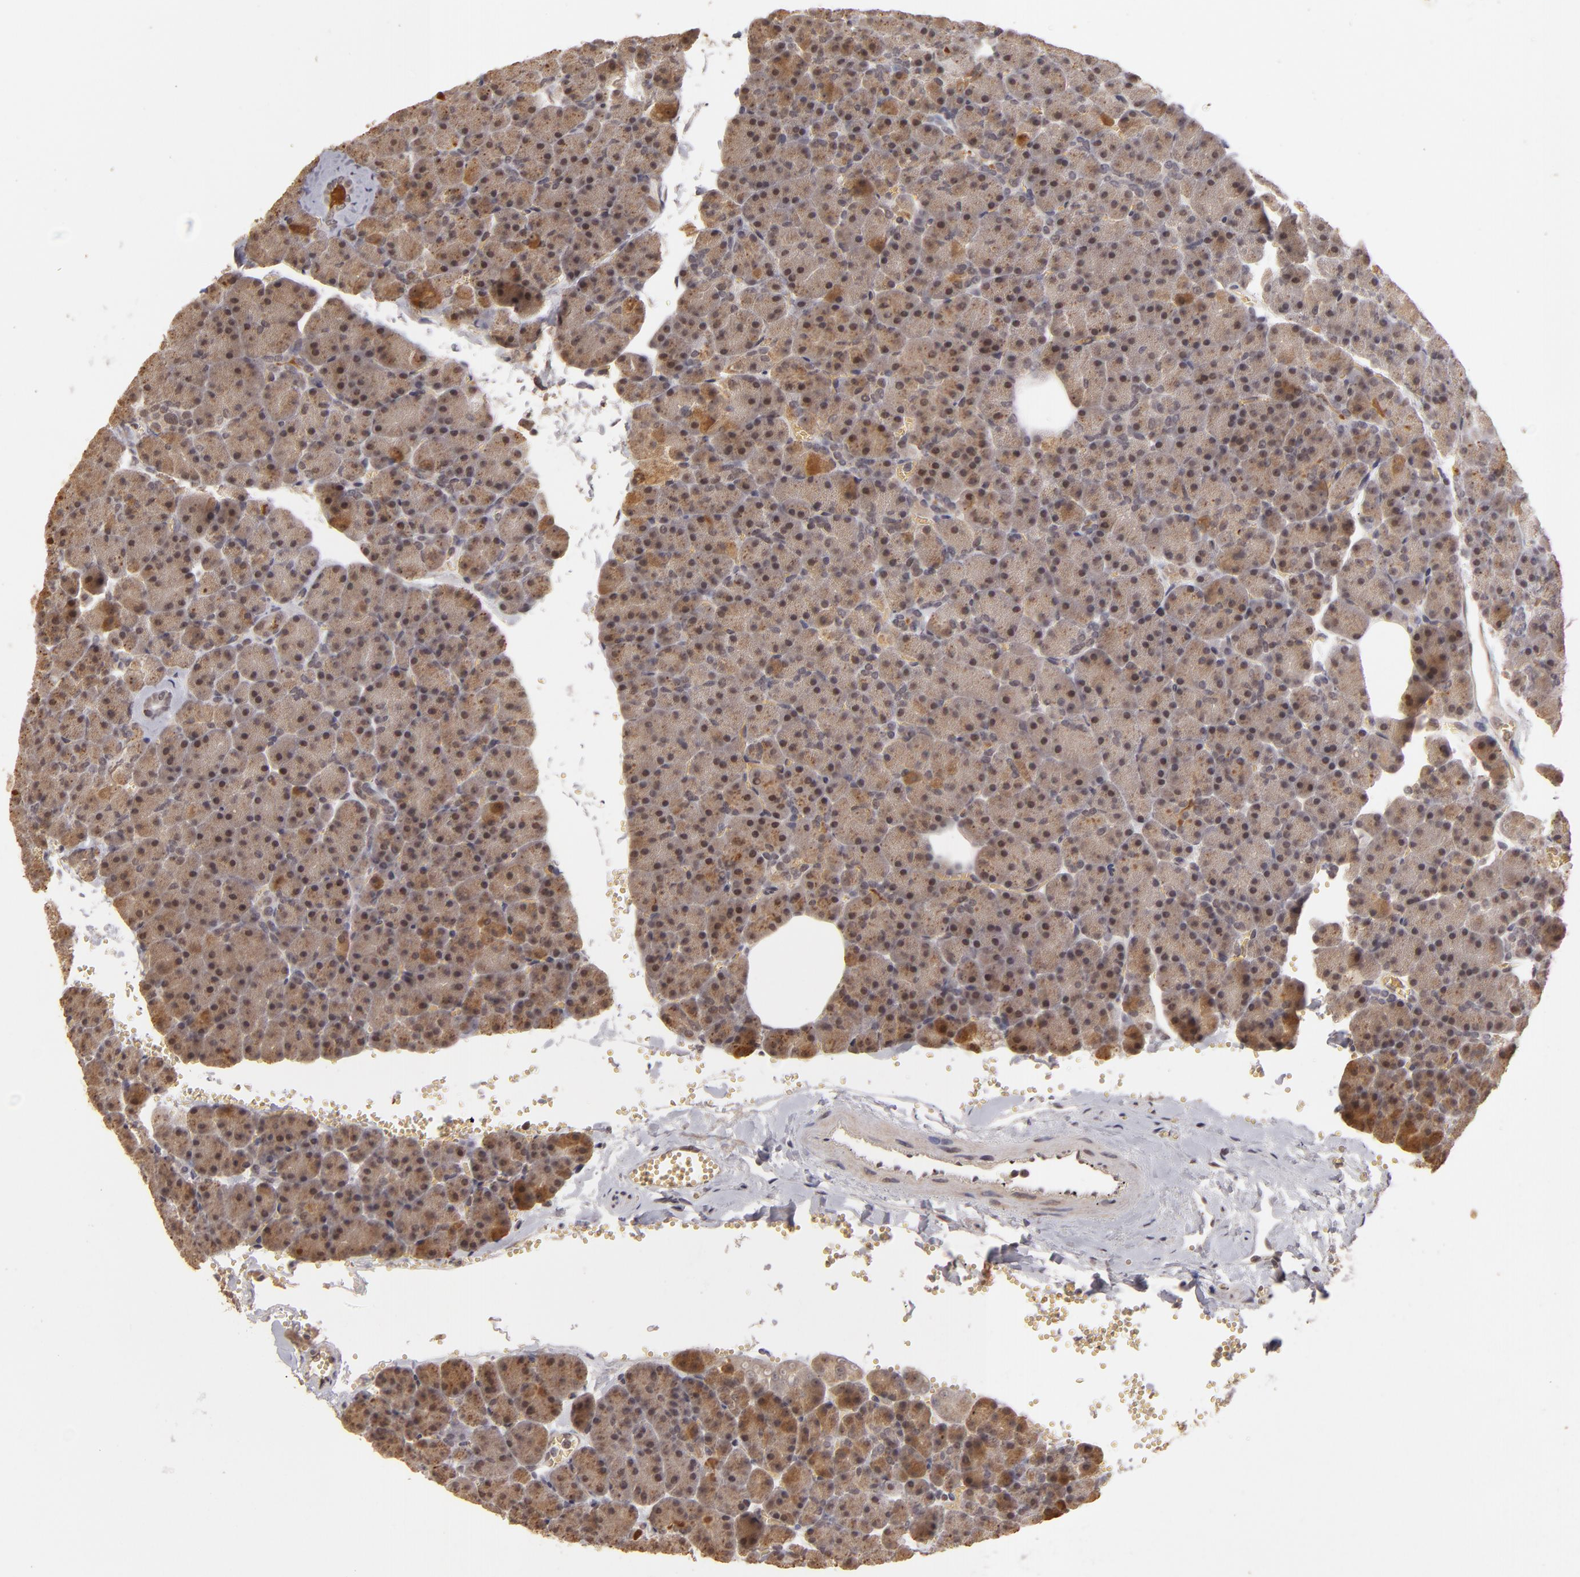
{"staining": {"intensity": "moderate", "quantity": ">75%", "location": "cytoplasmic/membranous"}, "tissue": "pancreas", "cell_type": "Exocrine glandular cells", "image_type": "normal", "snomed": [{"axis": "morphology", "description": "Normal tissue, NOS"}, {"axis": "topography", "description": "Pancreas"}], "caption": "IHC of benign pancreas reveals medium levels of moderate cytoplasmic/membranous expression in approximately >75% of exocrine glandular cells. Nuclei are stained in blue.", "gene": "DFFA", "patient": {"sex": "female", "age": 35}}